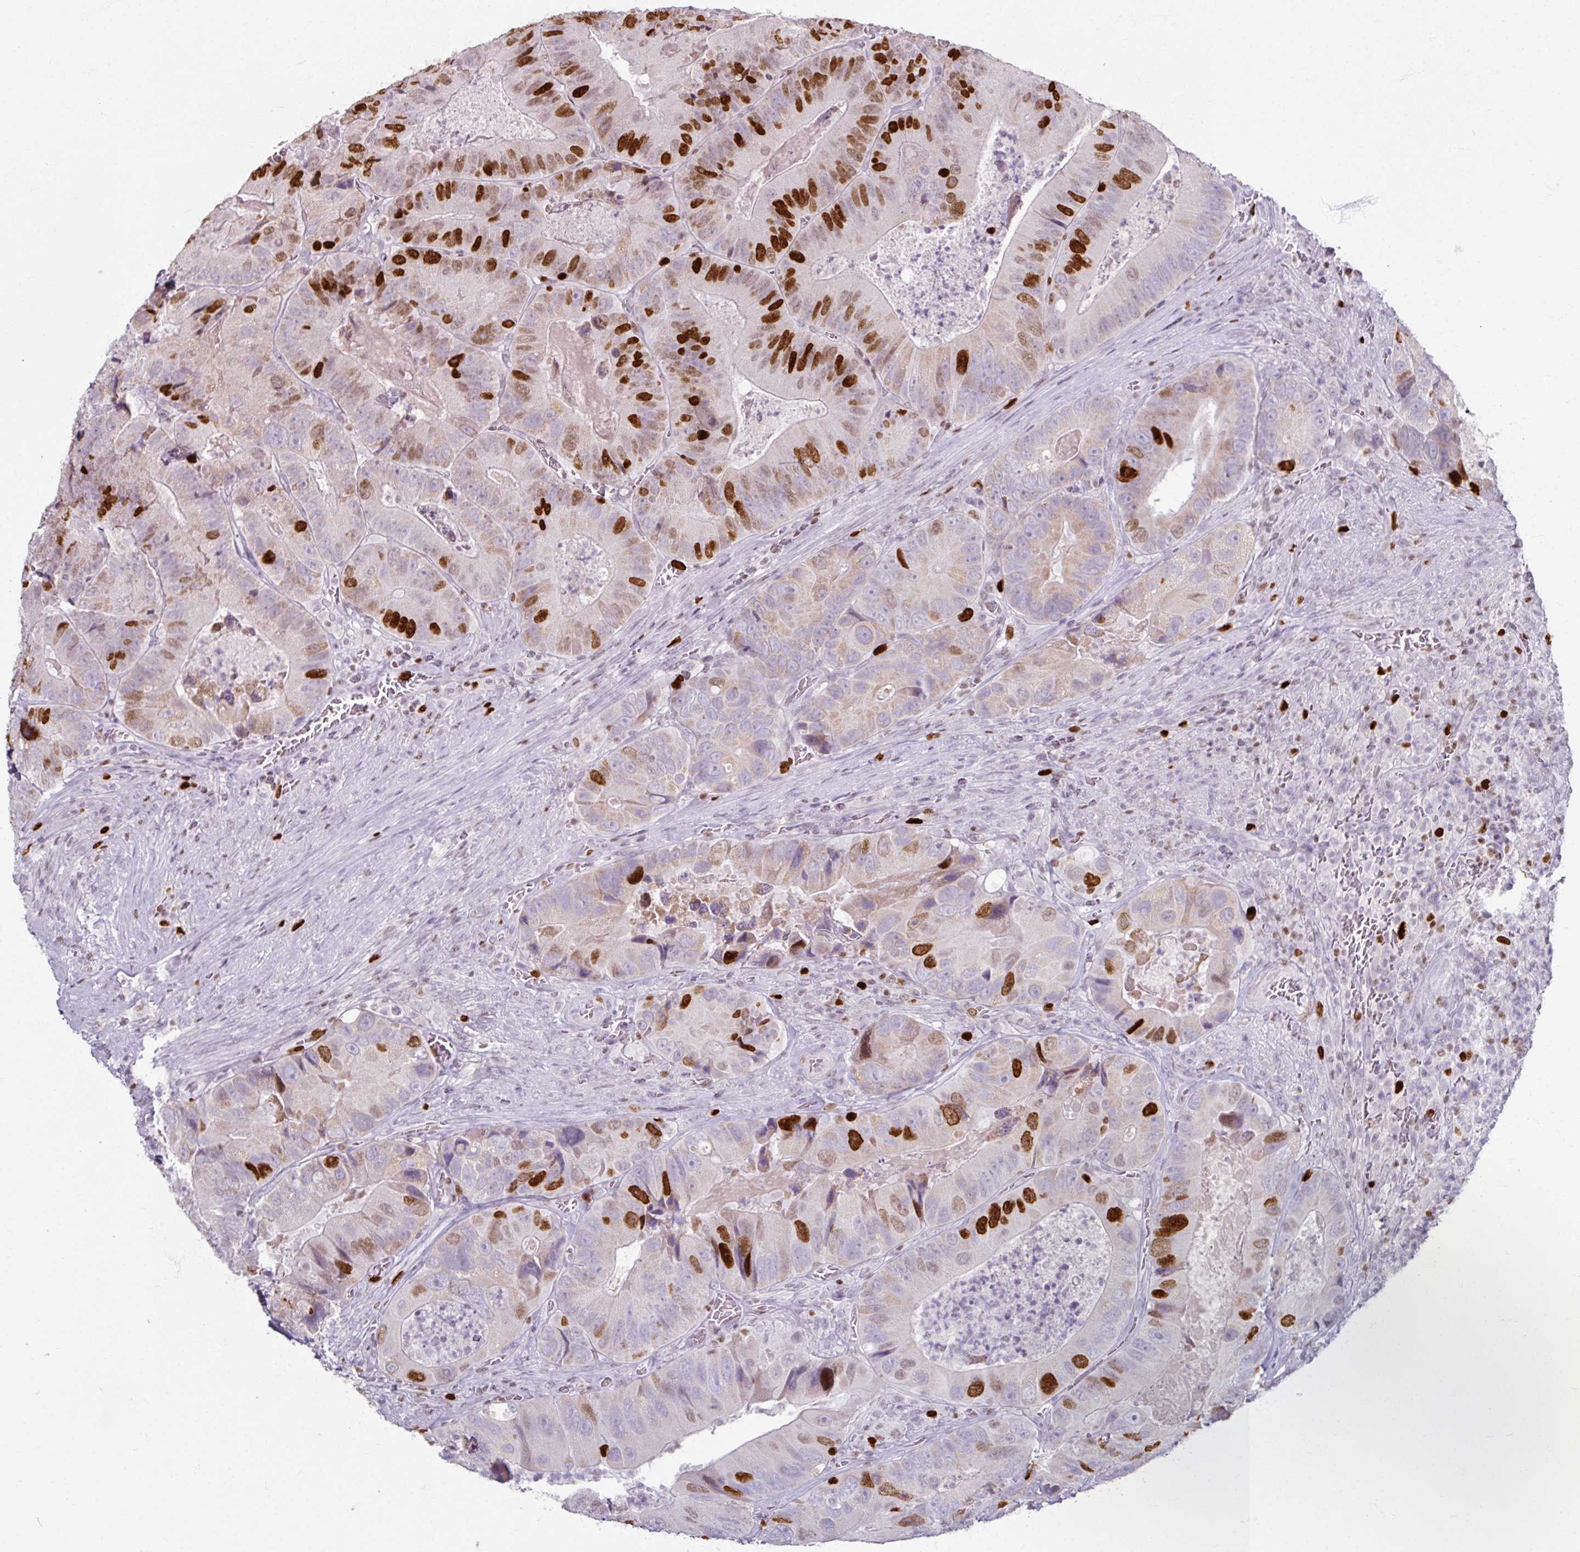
{"staining": {"intensity": "strong", "quantity": "<25%", "location": "nuclear"}, "tissue": "colorectal cancer", "cell_type": "Tumor cells", "image_type": "cancer", "snomed": [{"axis": "morphology", "description": "Adenocarcinoma, NOS"}, {"axis": "topography", "description": "Colon"}], "caption": "A high-resolution image shows immunohistochemistry (IHC) staining of colorectal cancer (adenocarcinoma), which demonstrates strong nuclear staining in about <25% of tumor cells.", "gene": "ATAD2", "patient": {"sex": "female", "age": 86}}